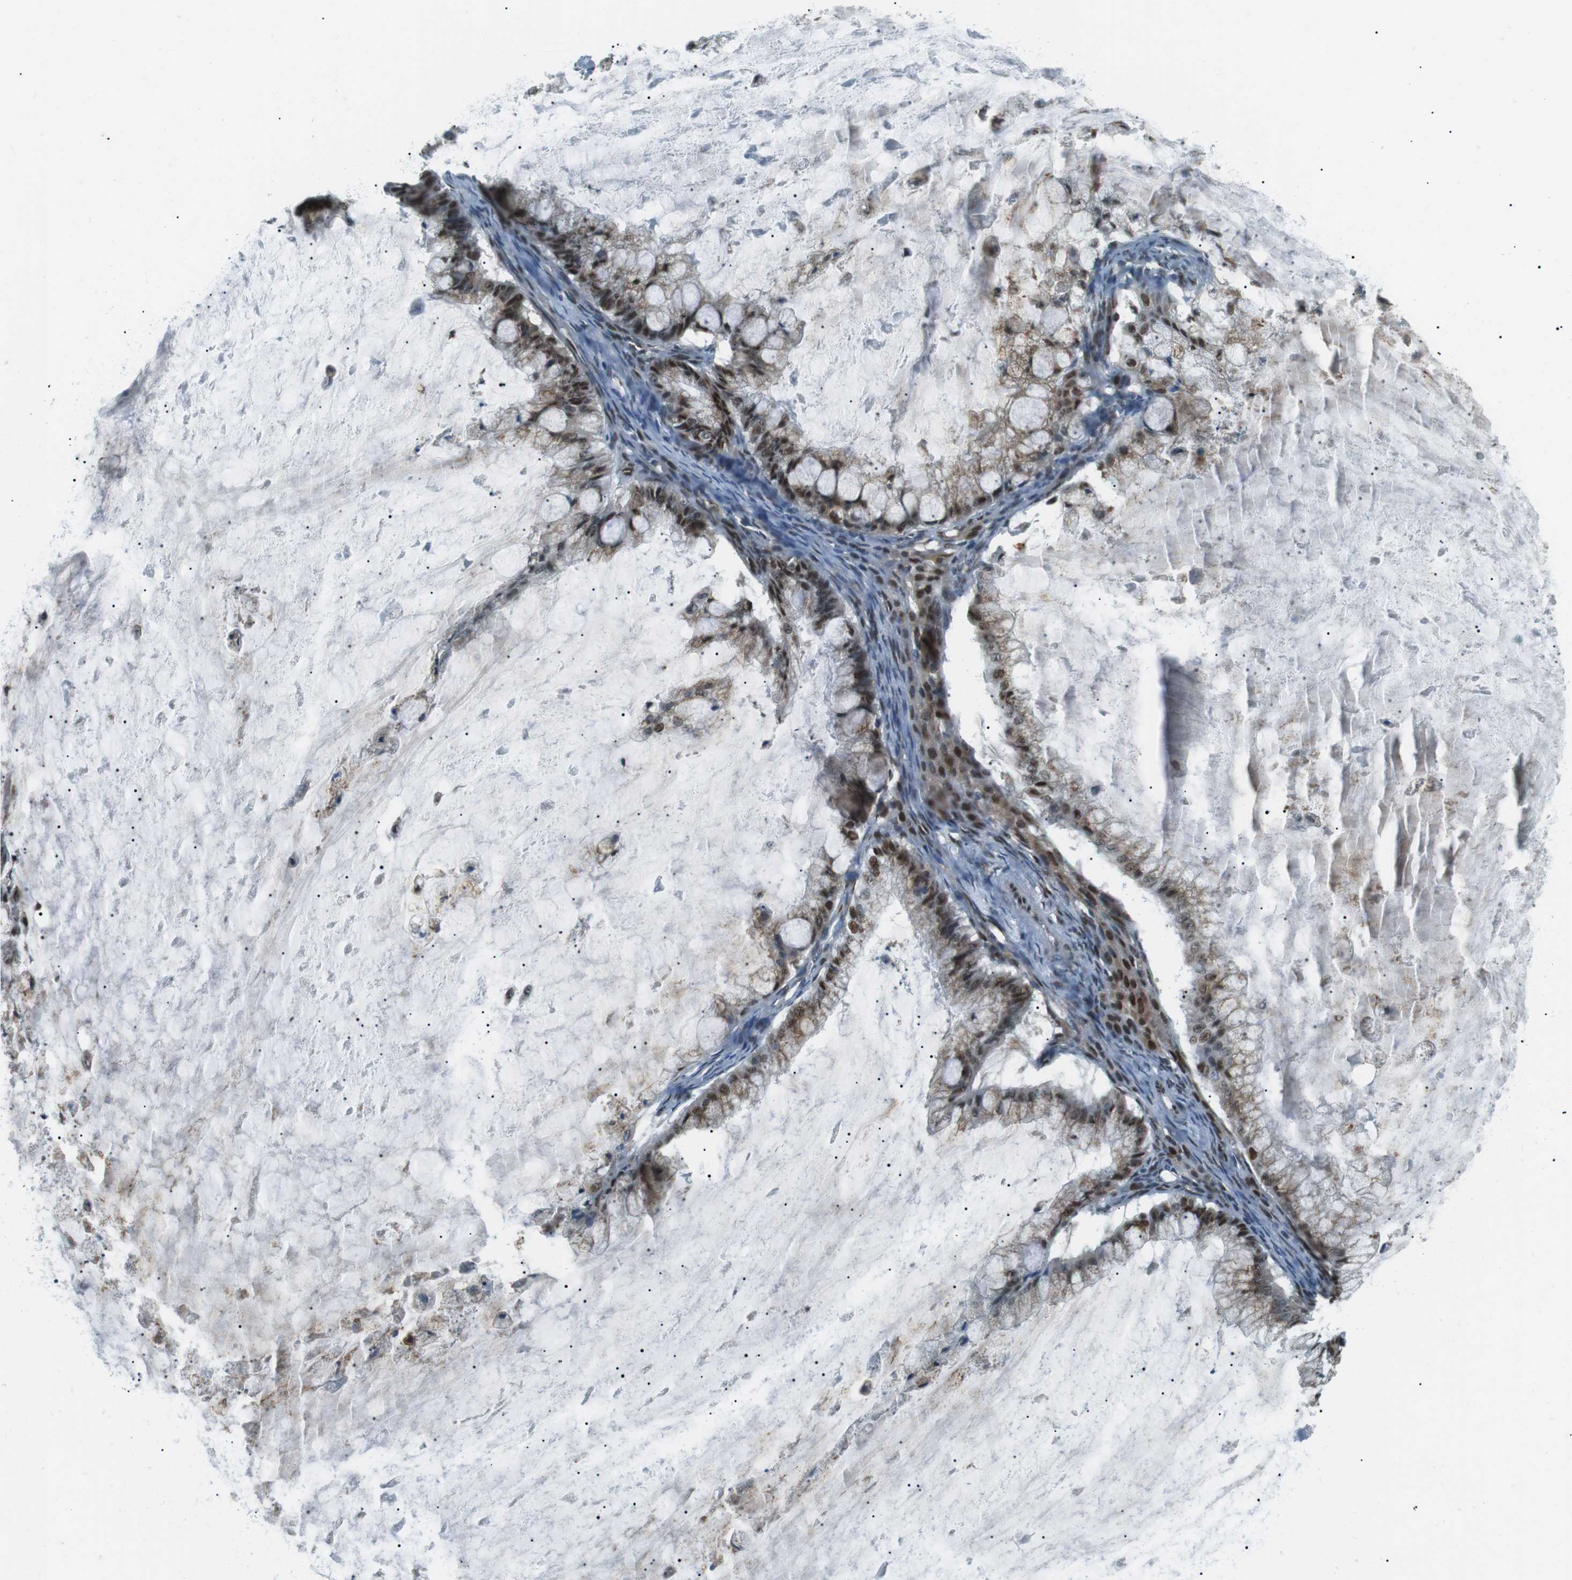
{"staining": {"intensity": "moderate", "quantity": ">75%", "location": "nuclear"}, "tissue": "ovarian cancer", "cell_type": "Tumor cells", "image_type": "cancer", "snomed": [{"axis": "morphology", "description": "Cystadenocarcinoma, mucinous, NOS"}, {"axis": "topography", "description": "Ovary"}], "caption": "Ovarian cancer (mucinous cystadenocarcinoma) stained with a brown dye reveals moderate nuclear positive positivity in about >75% of tumor cells.", "gene": "PJA1", "patient": {"sex": "female", "age": 57}}